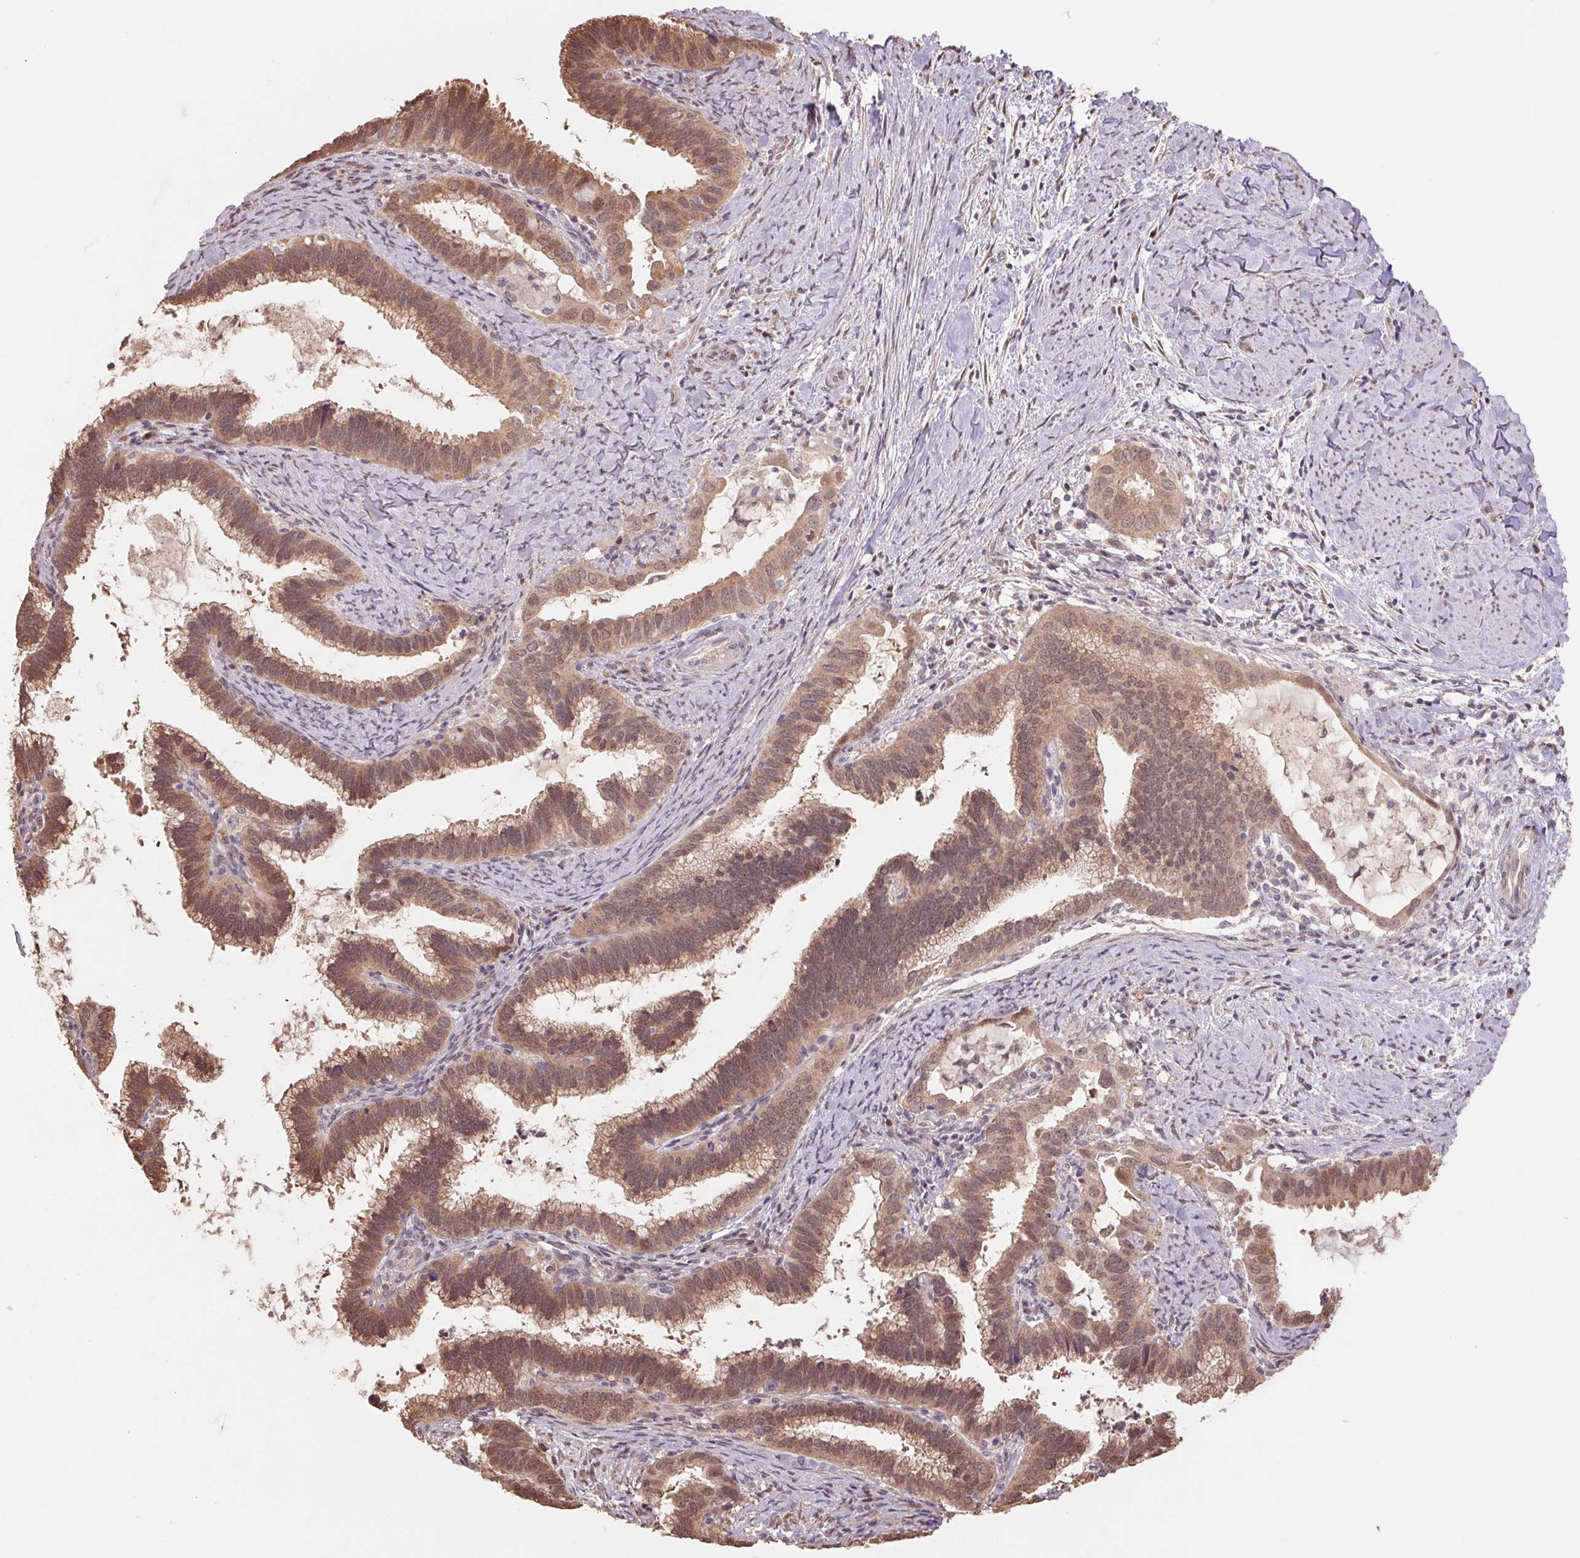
{"staining": {"intensity": "moderate", "quantity": ">75%", "location": "cytoplasmic/membranous,nuclear"}, "tissue": "cervical cancer", "cell_type": "Tumor cells", "image_type": "cancer", "snomed": [{"axis": "morphology", "description": "Adenocarcinoma, NOS"}, {"axis": "topography", "description": "Cervix"}], "caption": "Cervical cancer stained for a protein demonstrates moderate cytoplasmic/membranous and nuclear positivity in tumor cells.", "gene": "CUTA", "patient": {"sex": "female", "age": 61}}